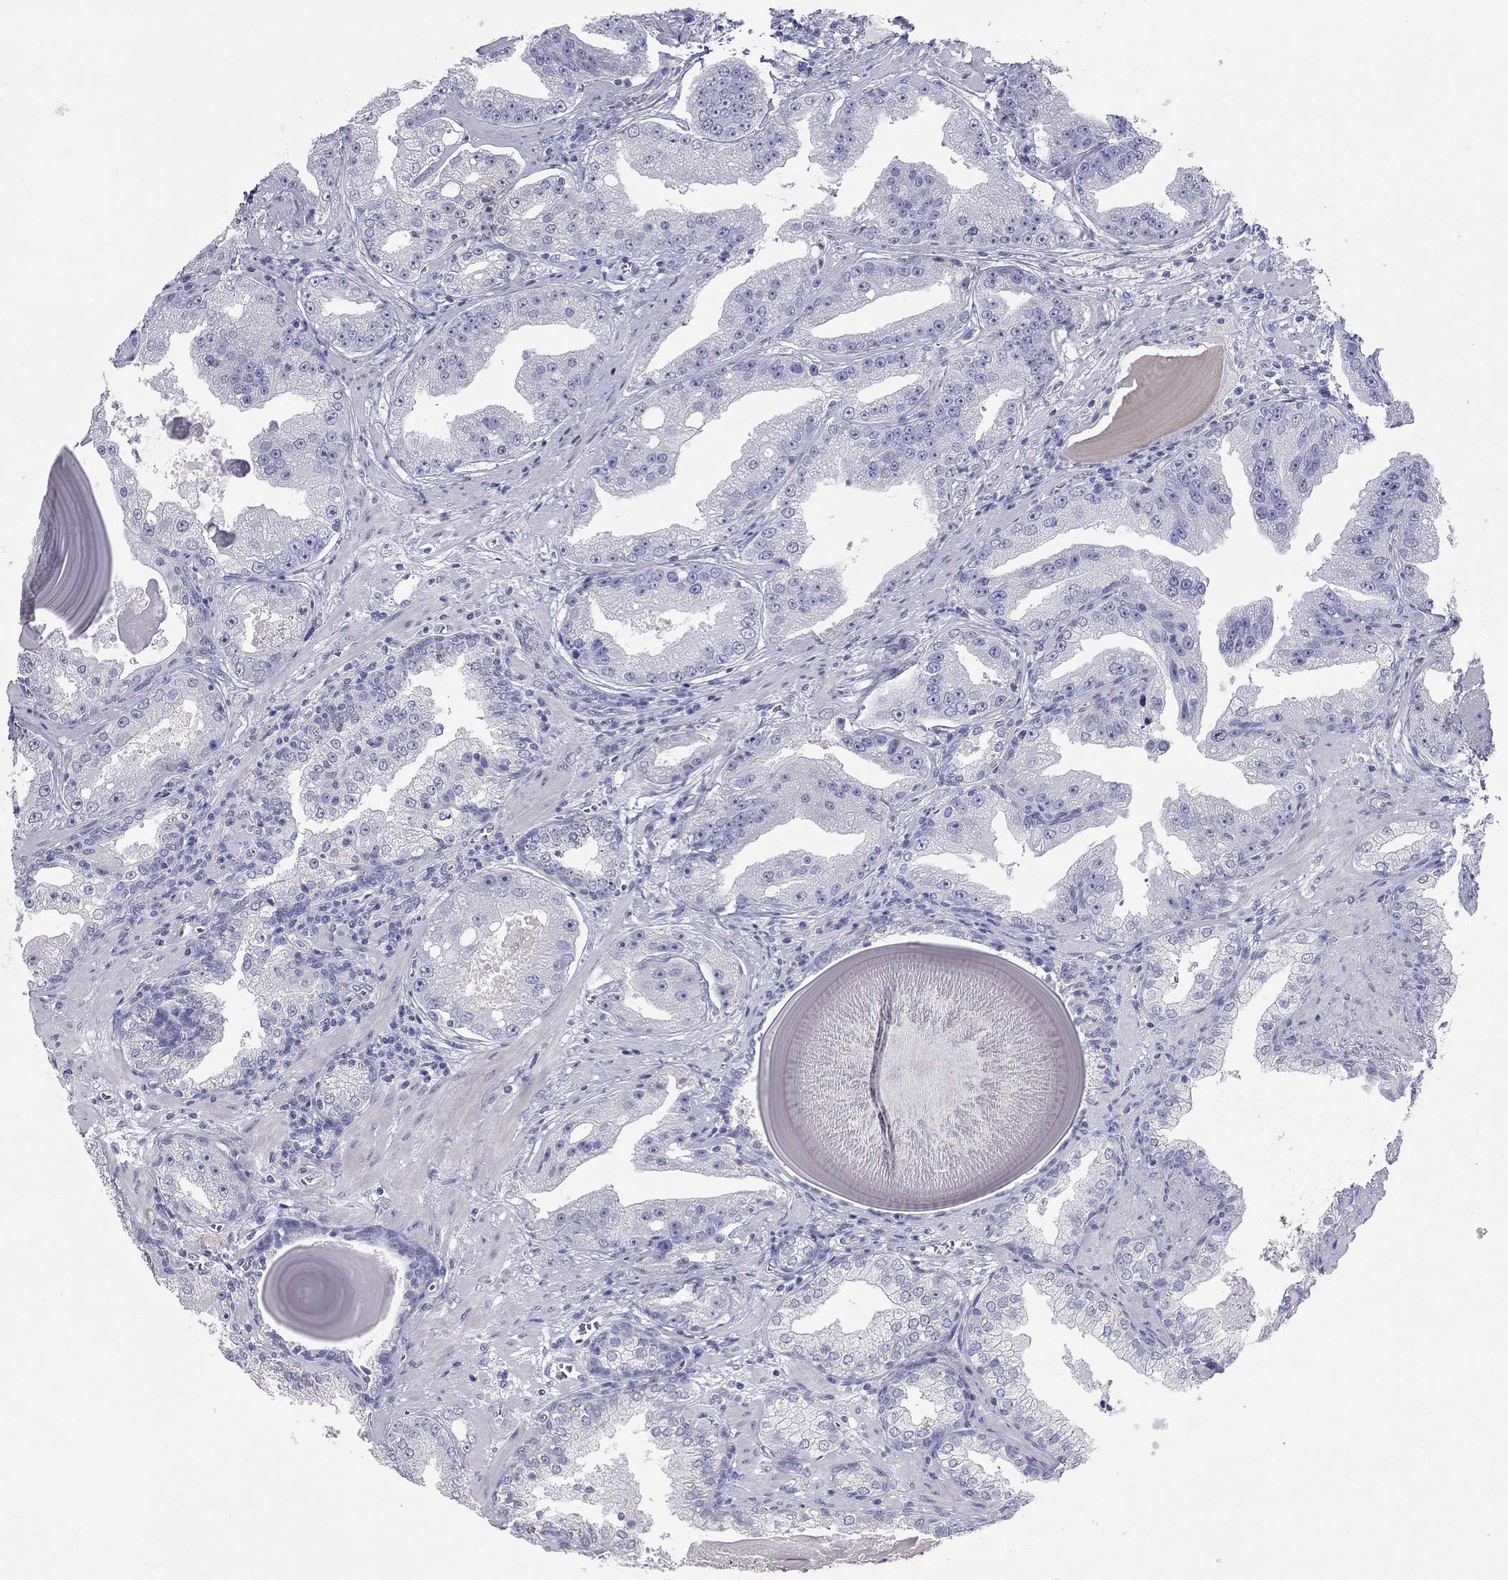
{"staining": {"intensity": "negative", "quantity": "none", "location": "none"}, "tissue": "prostate cancer", "cell_type": "Tumor cells", "image_type": "cancer", "snomed": [{"axis": "morphology", "description": "Adenocarcinoma, Low grade"}, {"axis": "topography", "description": "Prostate"}], "caption": "The histopathology image demonstrates no staining of tumor cells in prostate cancer.", "gene": "PCDHGC5", "patient": {"sex": "male", "age": 62}}